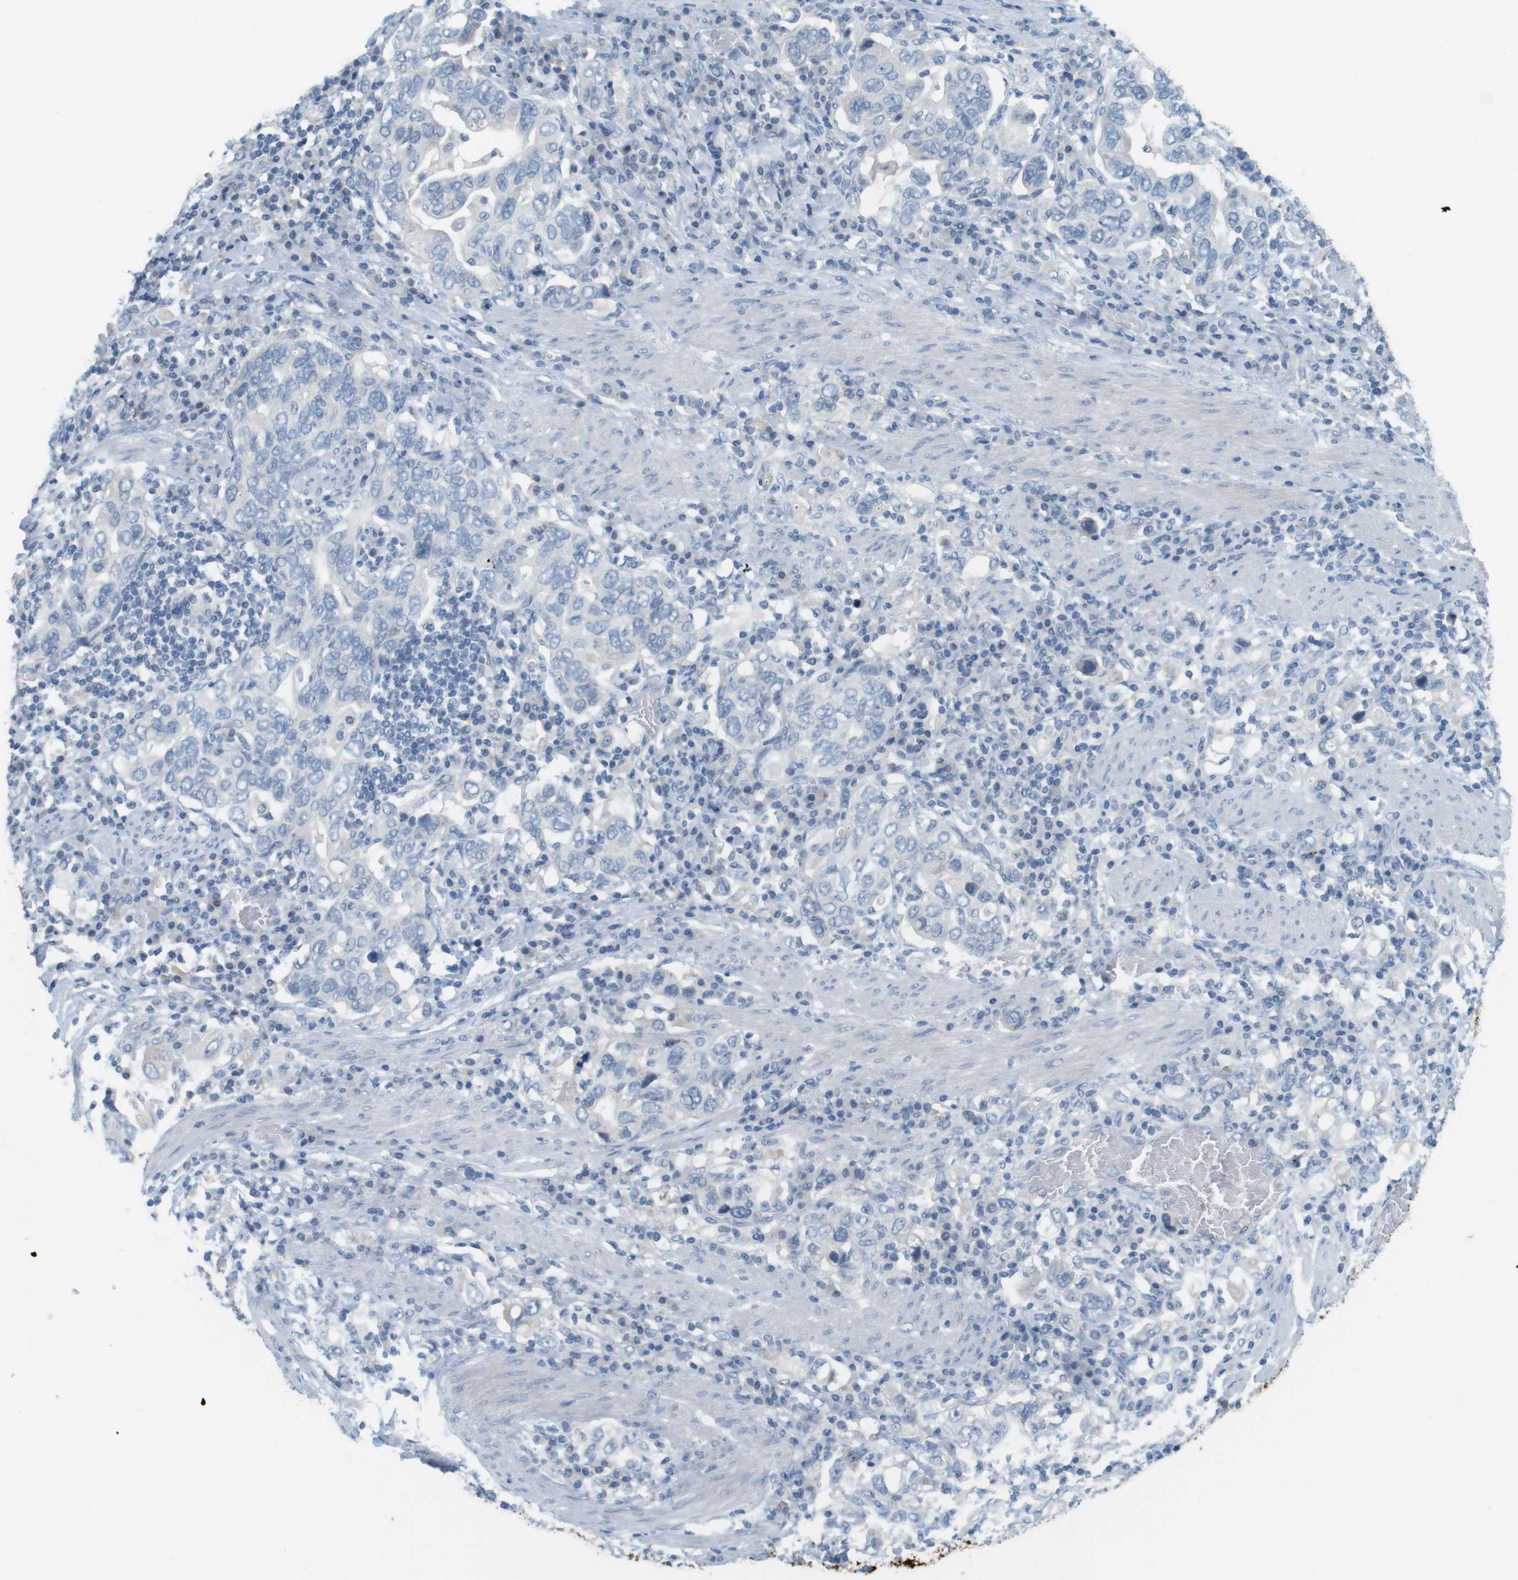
{"staining": {"intensity": "negative", "quantity": "none", "location": "none"}, "tissue": "stomach cancer", "cell_type": "Tumor cells", "image_type": "cancer", "snomed": [{"axis": "morphology", "description": "Adenocarcinoma, NOS"}, {"axis": "topography", "description": "Stomach, upper"}], "caption": "This is an immunohistochemistry (IHC) photomicrograph of human stomach cancer. There is no staining in tumor cells.", "gene": "MUC5B", "patient": {"sex": "male", "age": 62}}